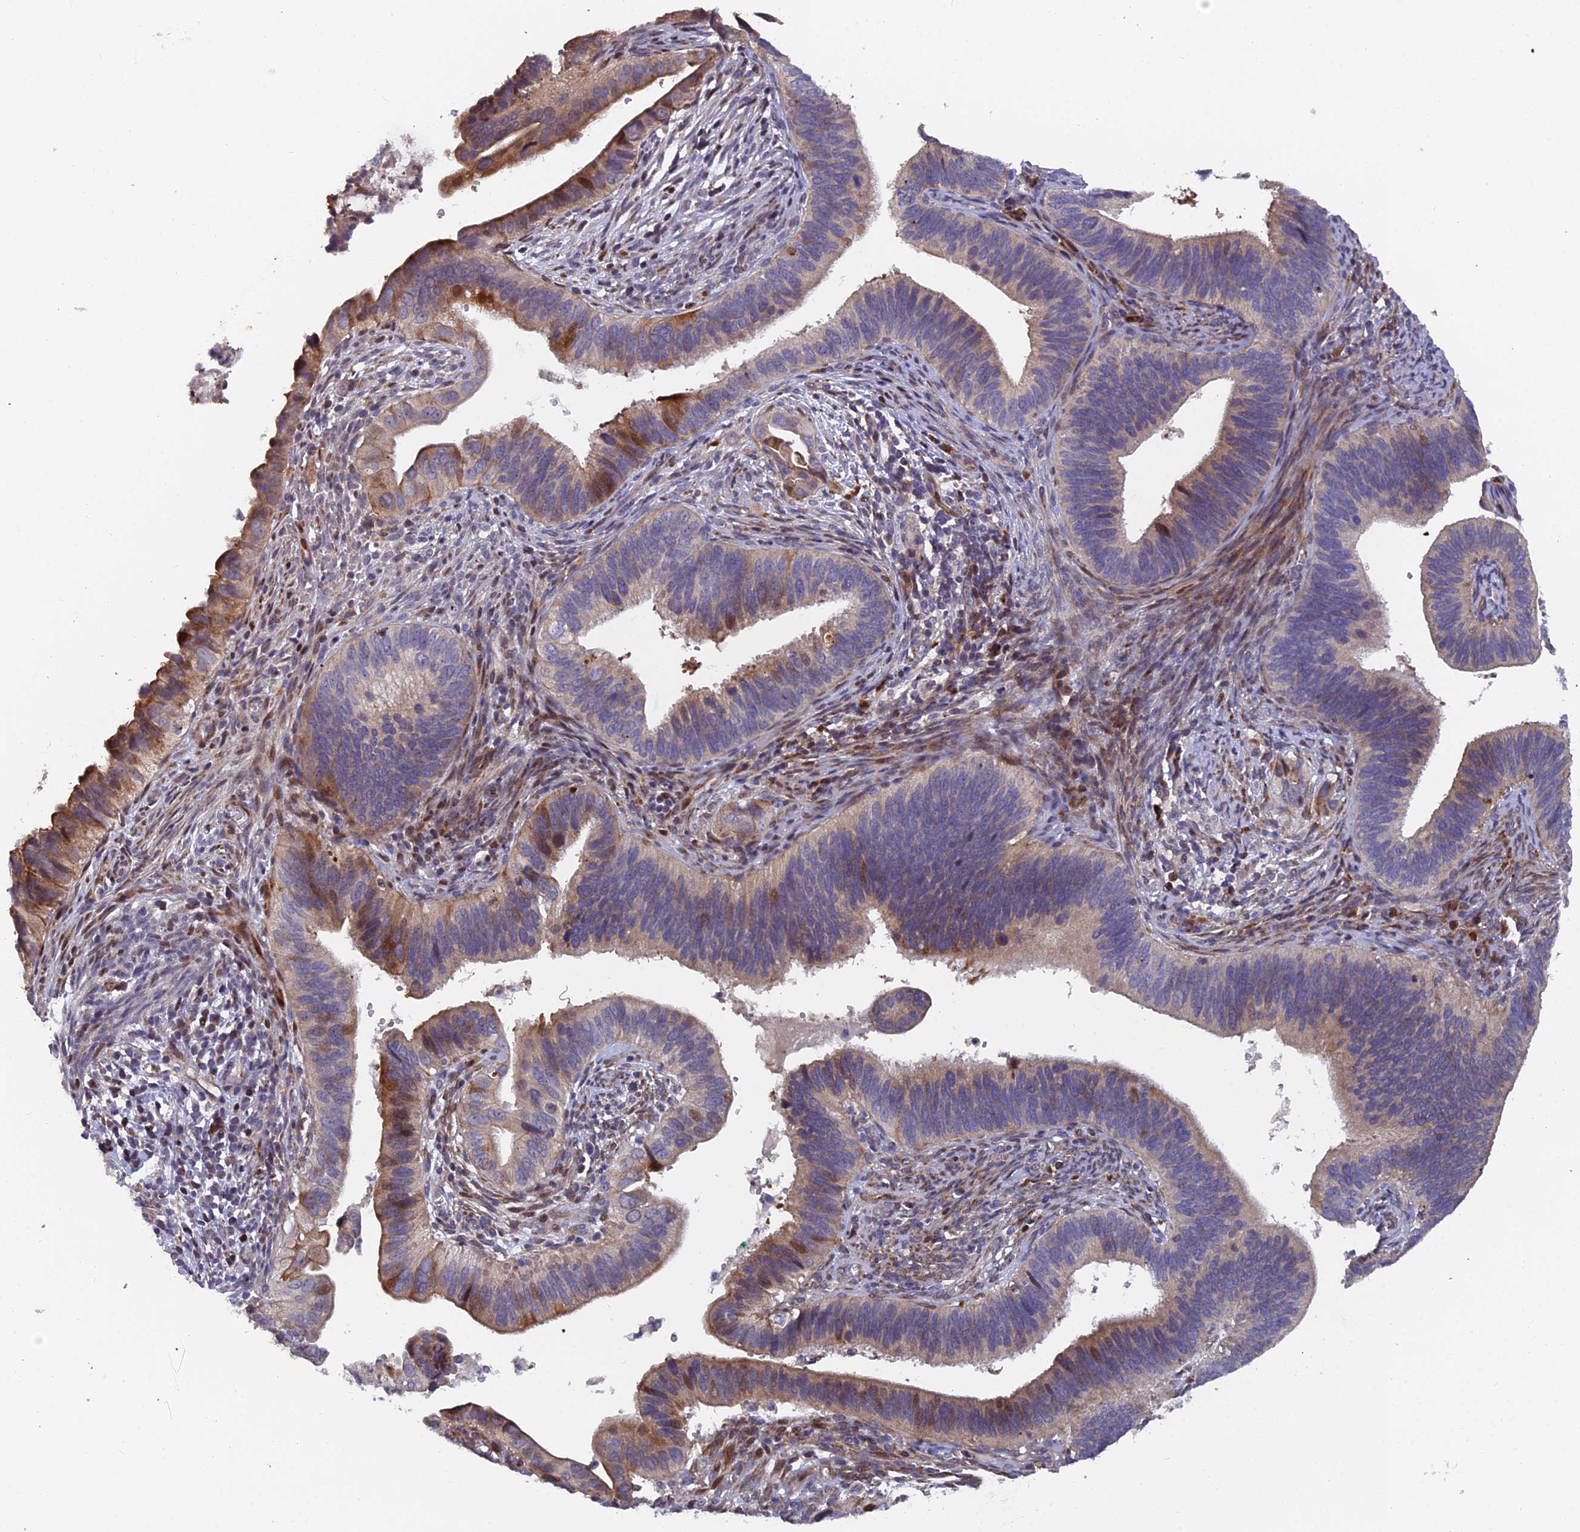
{"staining": {"intensity": "moderate", "quantity": "<25%", "location": "cytoplasmic/membranous,nuclear"}, "tissue": "cervical cancer", "cell_type": "Tumor cells", "image_type": "cancer", "snomed": [{"axis": "morphology", "description": "Adenocarcinoma, NOS"}, {"axis": "topography", "description": "Cervix"}], "caption": "Cervical cancer (adenocarcinoma) stained for a protein (brown) demonstrates moderate cytoplasmic/membranous and nuclear positive positivity in approximately <25% of tumor cells.", "gene": "RAB28", "patient": {"sex": "female", "age": 42}}